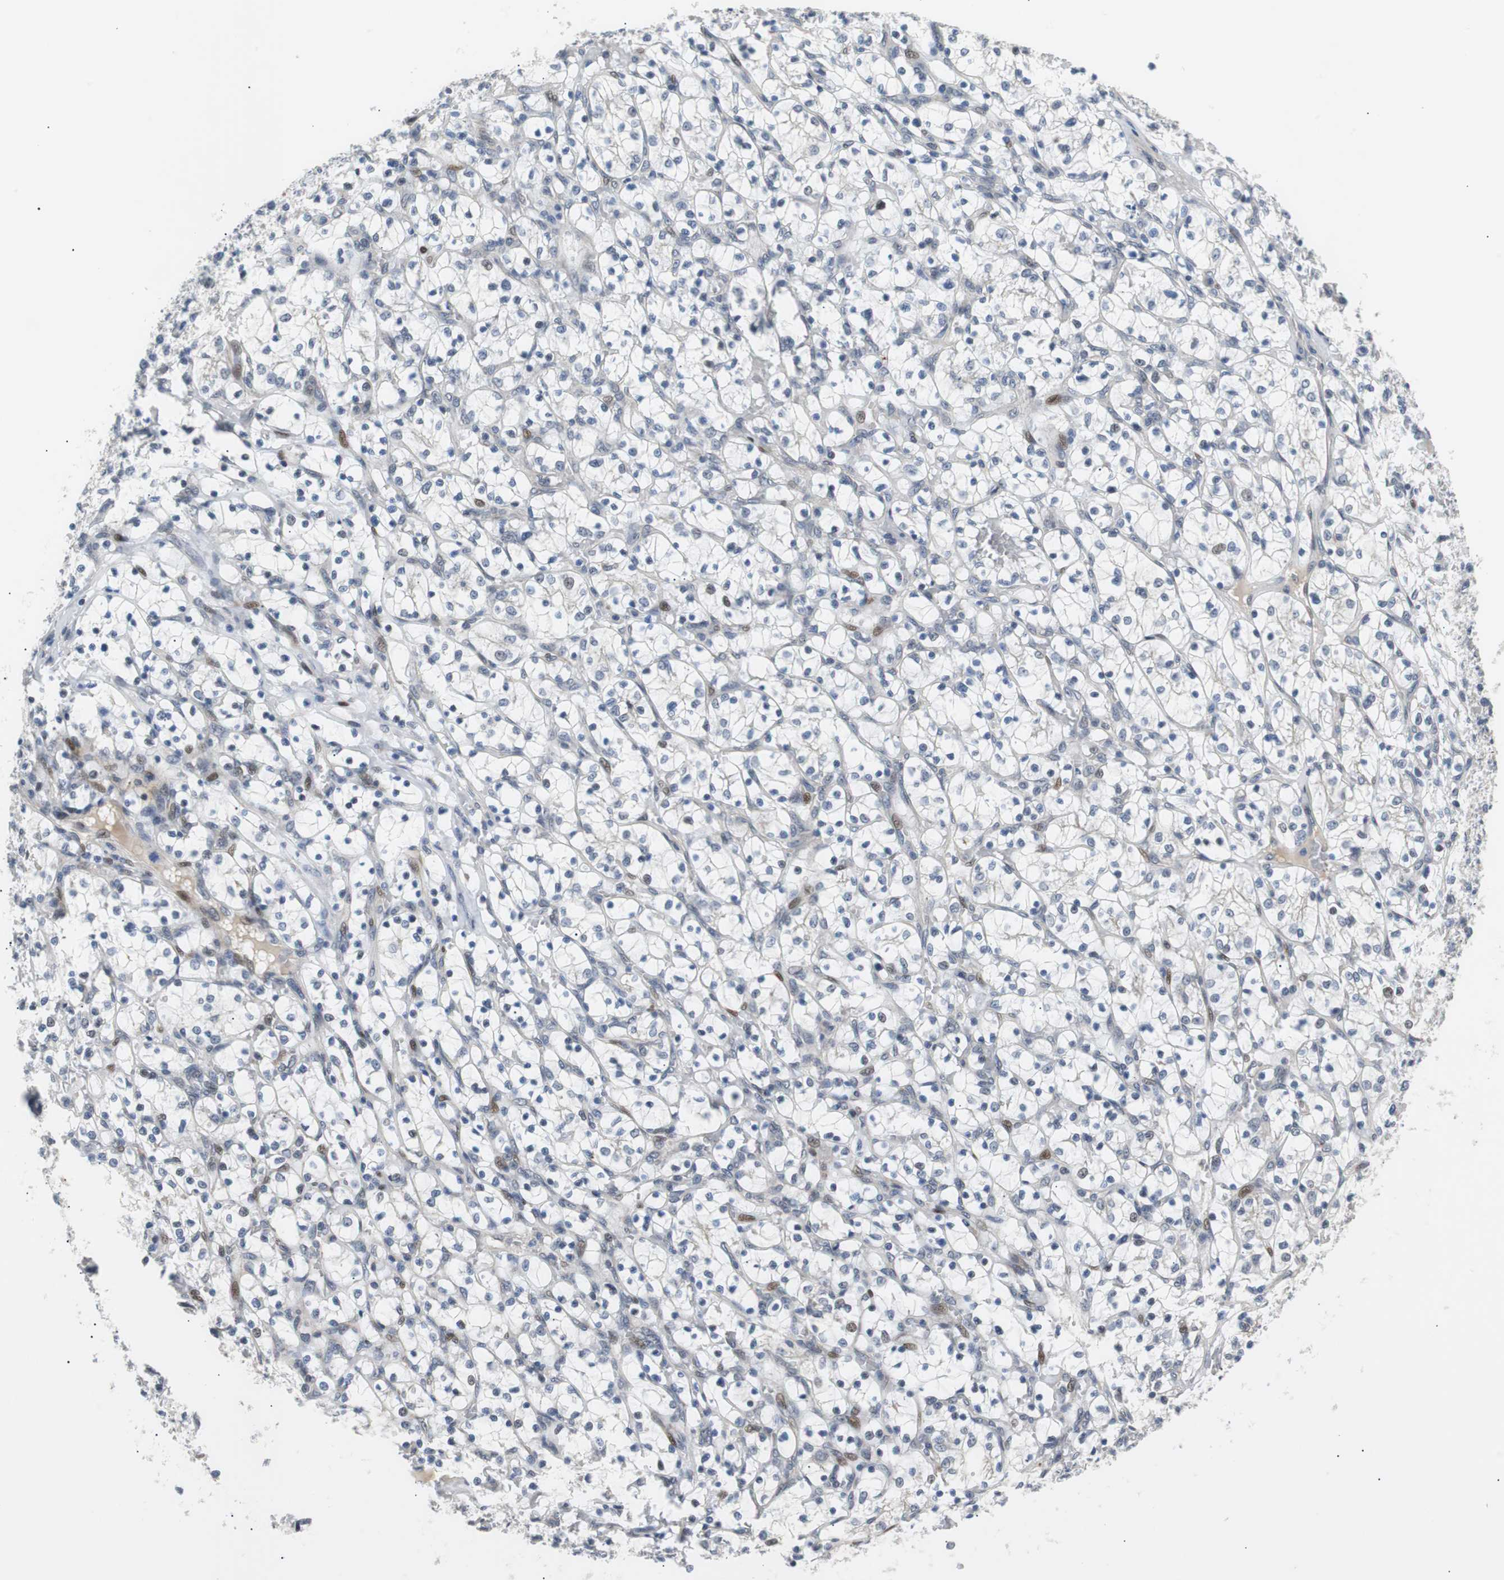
{"staining": {"intensity": "weak", "quantity": "<25%", "location": "nuclear"}, "tissue": "renal cancer", "cell_type": "Tumor cells", "image_type": "cancer", "snomed": [{"axis": "morphology", "description": "Adenocarcinoma, NOS"}, {"axis": "topography", "description": "Kidney"}], "caption": "Tumor cells are negative for protein expression in human adenocarcinoma (renal).", "gene": "MAP2K4", "patient": {"sex": "female", "age": 69}}